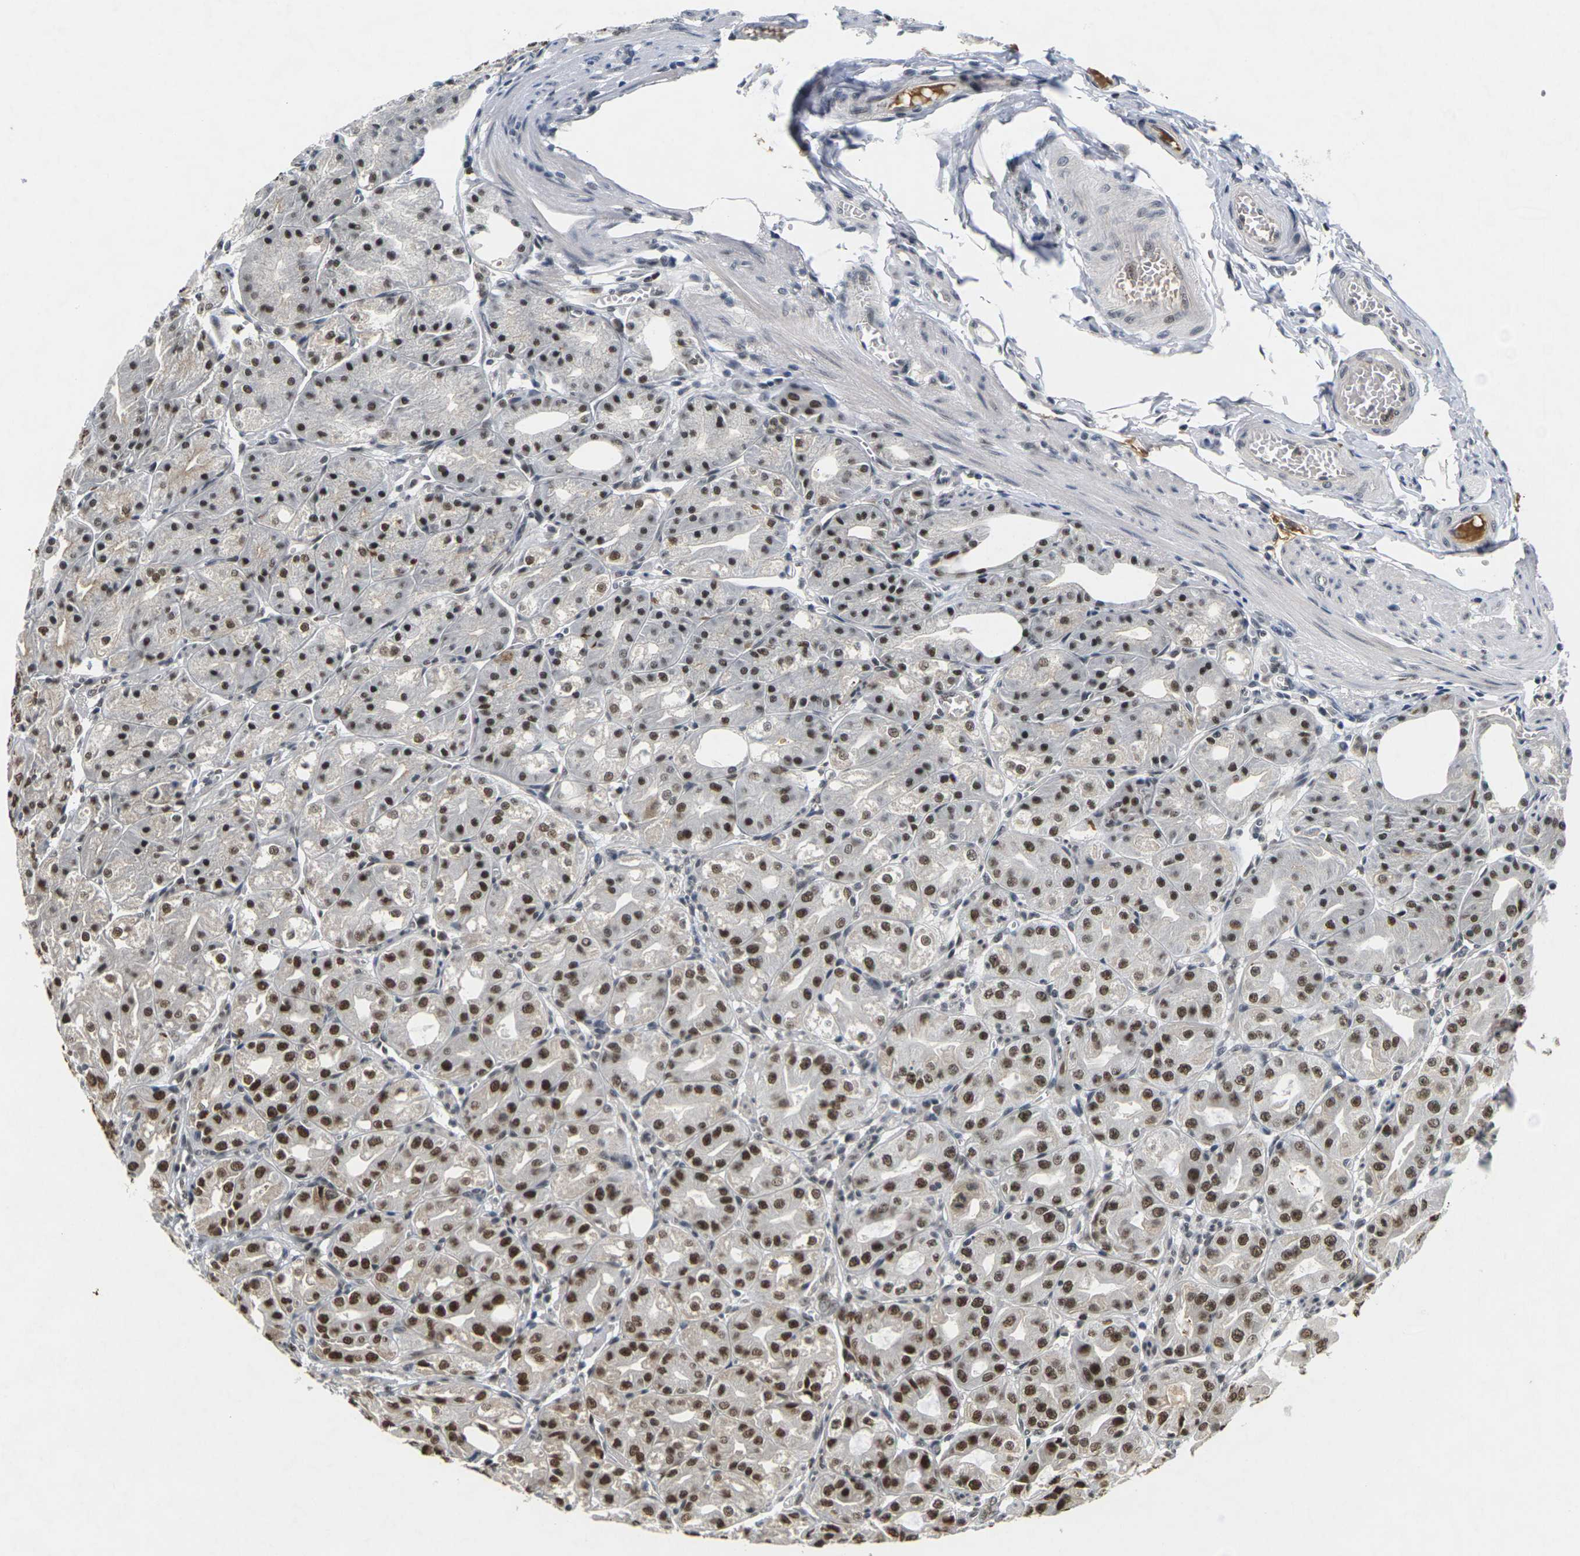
{"staining": {"intensity": "strong", "quantity": ">75%", "location": "nuclear"}, "tissue": "stomach", "cell_type": "Glandular cells", "image_type": "normal", "snomed": [{"axis": "morphology", "description": "Normal tissue, NOS"}, {"axis": "topography", "description": "Stomach, lower"}], "caption": "High-magnification brightfield microscopy of normal stomach stained with DAB (3,3'-diaminobenzidine) (brown) and counterstained with hematoxylin (blue). glandular cells exhibit strong nuclear staining is appreciated in approximately>75% of cells.", "gene": "NELFA", "patient": {"sex": "male", "age": 71}}